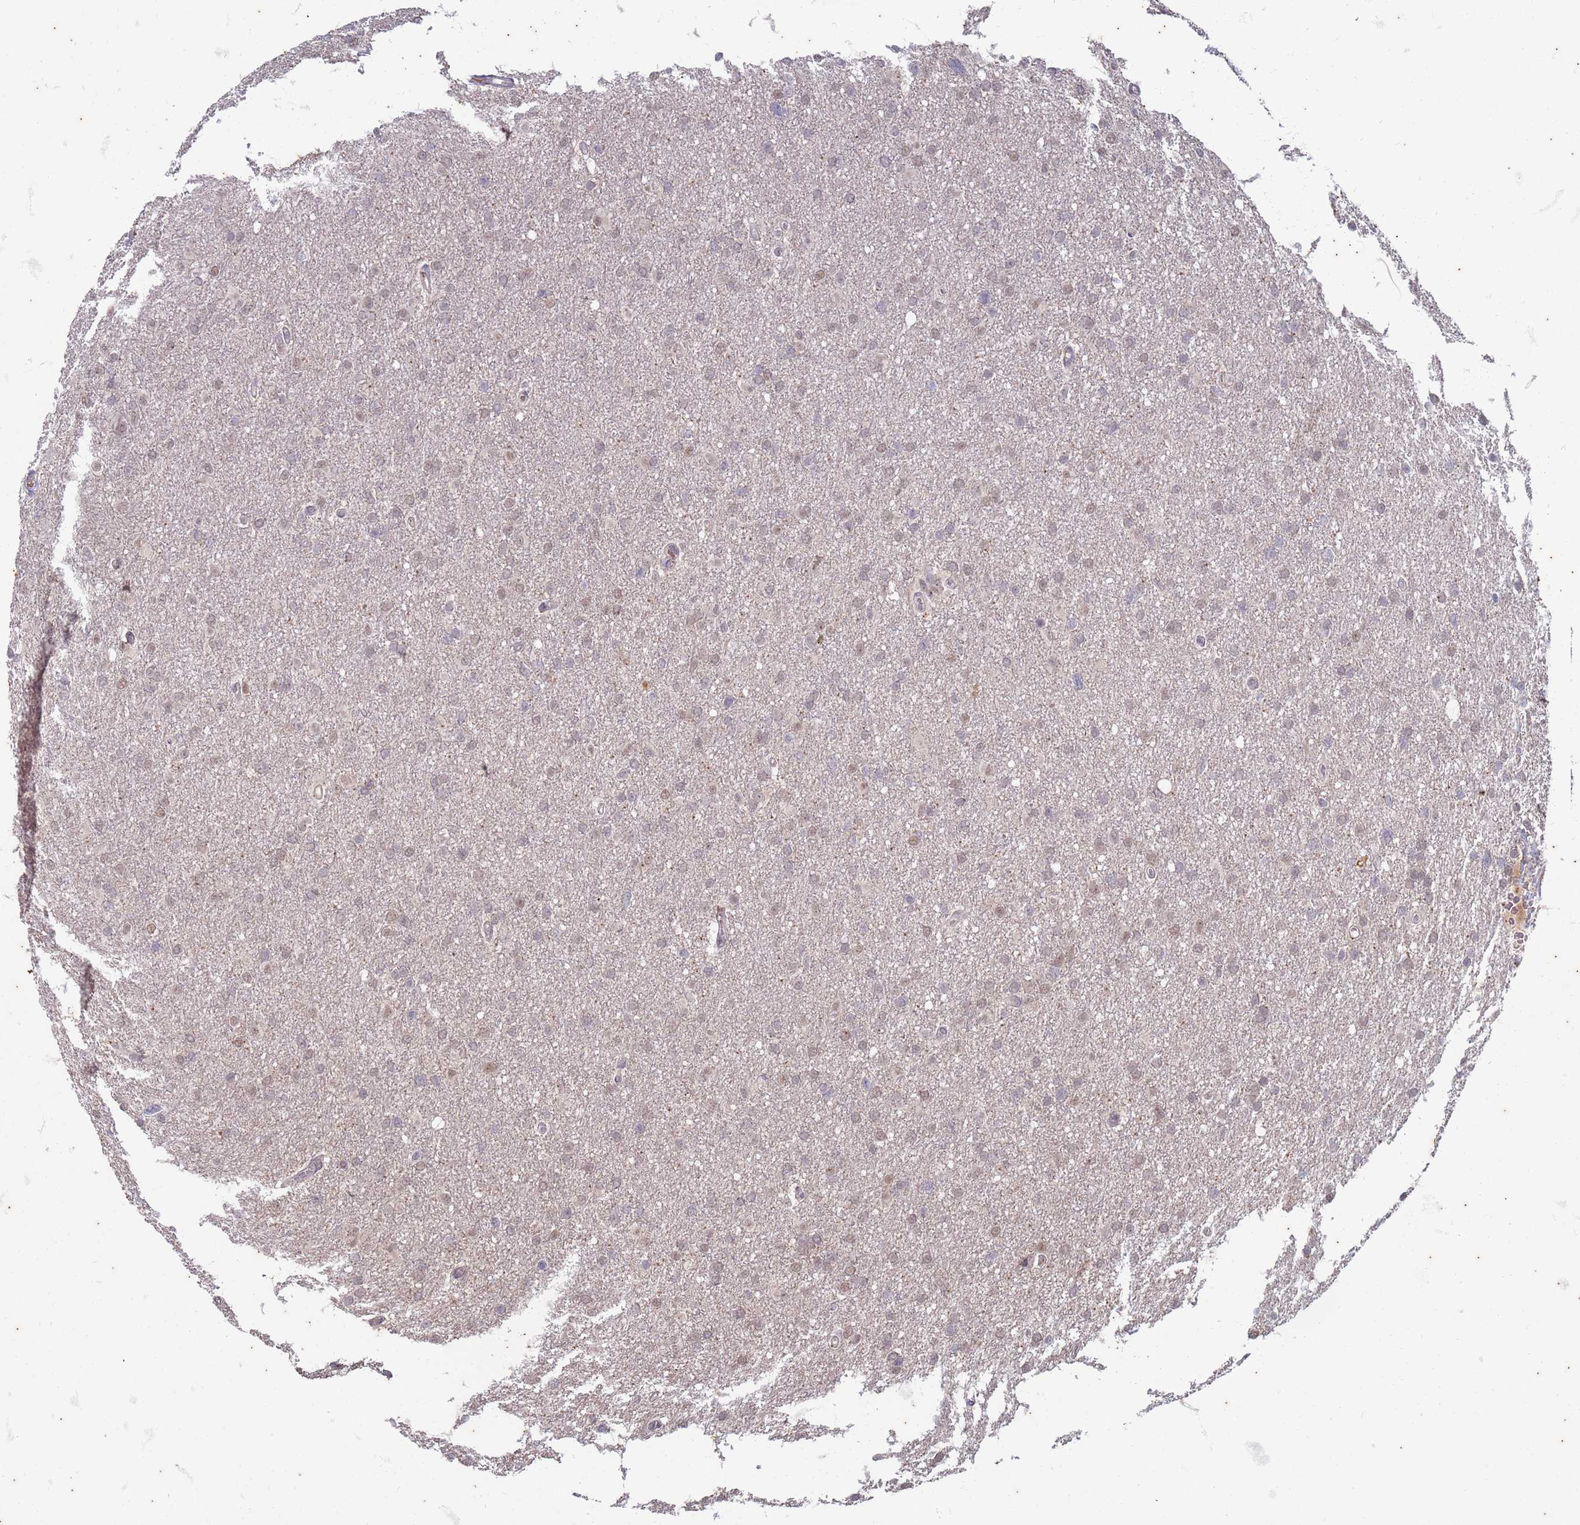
{"staining": {"intensity": "weak", "quantity": "25%-75%", "location": "nuclear"}, "tissue": "glioma", "cell_type": "Tumor cells", "image_type": "cancer", "snomed": [{"axis": "morphology", "description": "Glioma, malignant, High grade"}, {"axis": "topography", "description": "Cerebral cortex"}], "caption": "Immunohistochemical staining of glioma displays low levels of weak nuclear protein expression in approximately 25%-75% of tumor cells.", "gene": "TRMT6", "patient": {"sex": "female", "age": 36}}